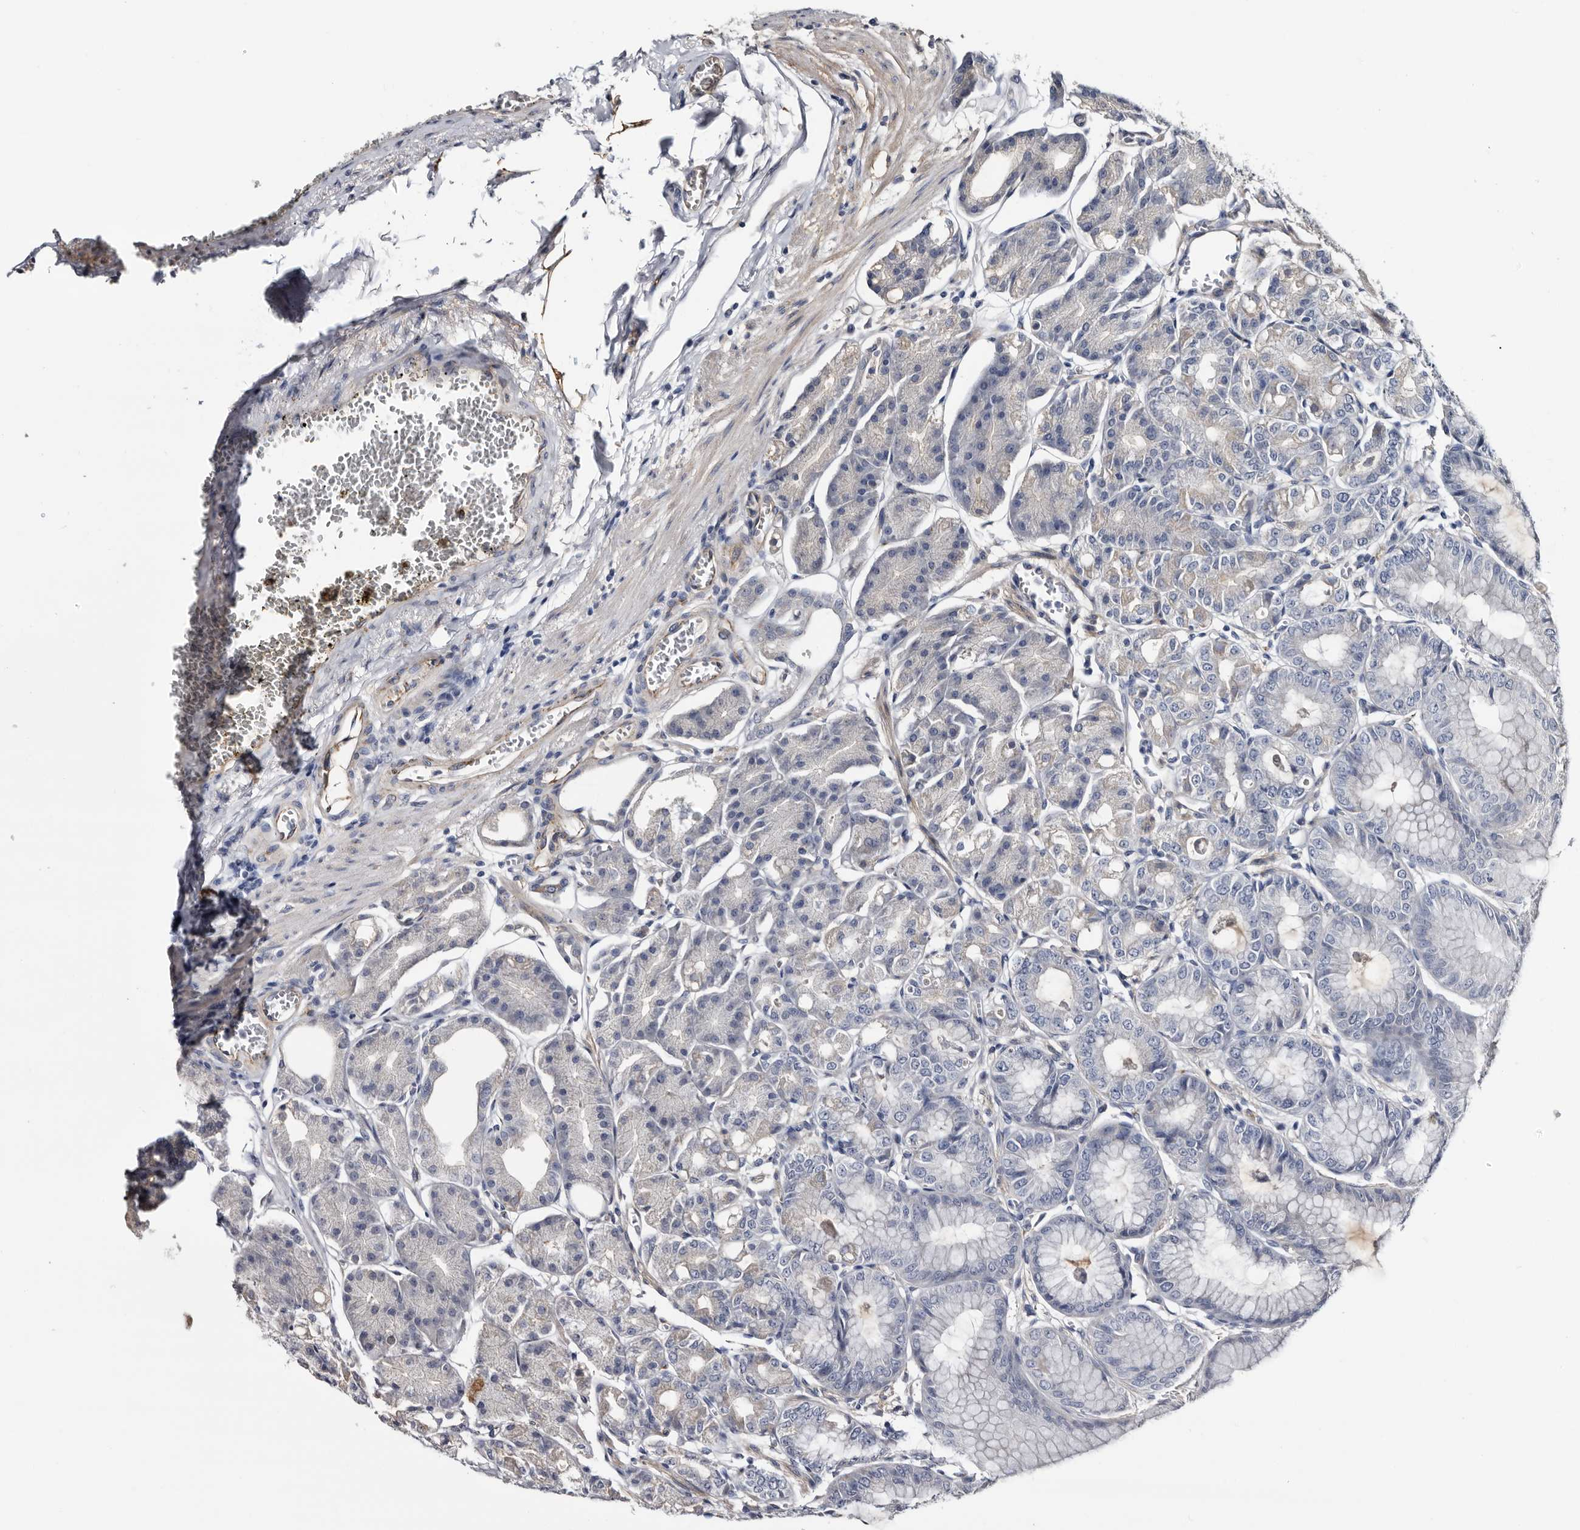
{"staining": {"intensity": "weak", "quantity": "25%-75%", "location": "cytoplasmic/membranous"}, "tissue": "stomach", "cell_type": "Glandular cells", "image_type": "normal", "snomed": [{"axis": "morphology", "description": "Normal tissue, NOS"}, {"axis": "topography", "description": "Stomach, lower"}], "caption": "The immunohistochemical stain highlights weak cytoplasmic/membranous expression in glandular cells of benign stomach. (brown staining indicates protein expression, while blue staining denotes nuclei).", "gene": "ARMCX2", "patient": {"sex": "male", "age": 71}}